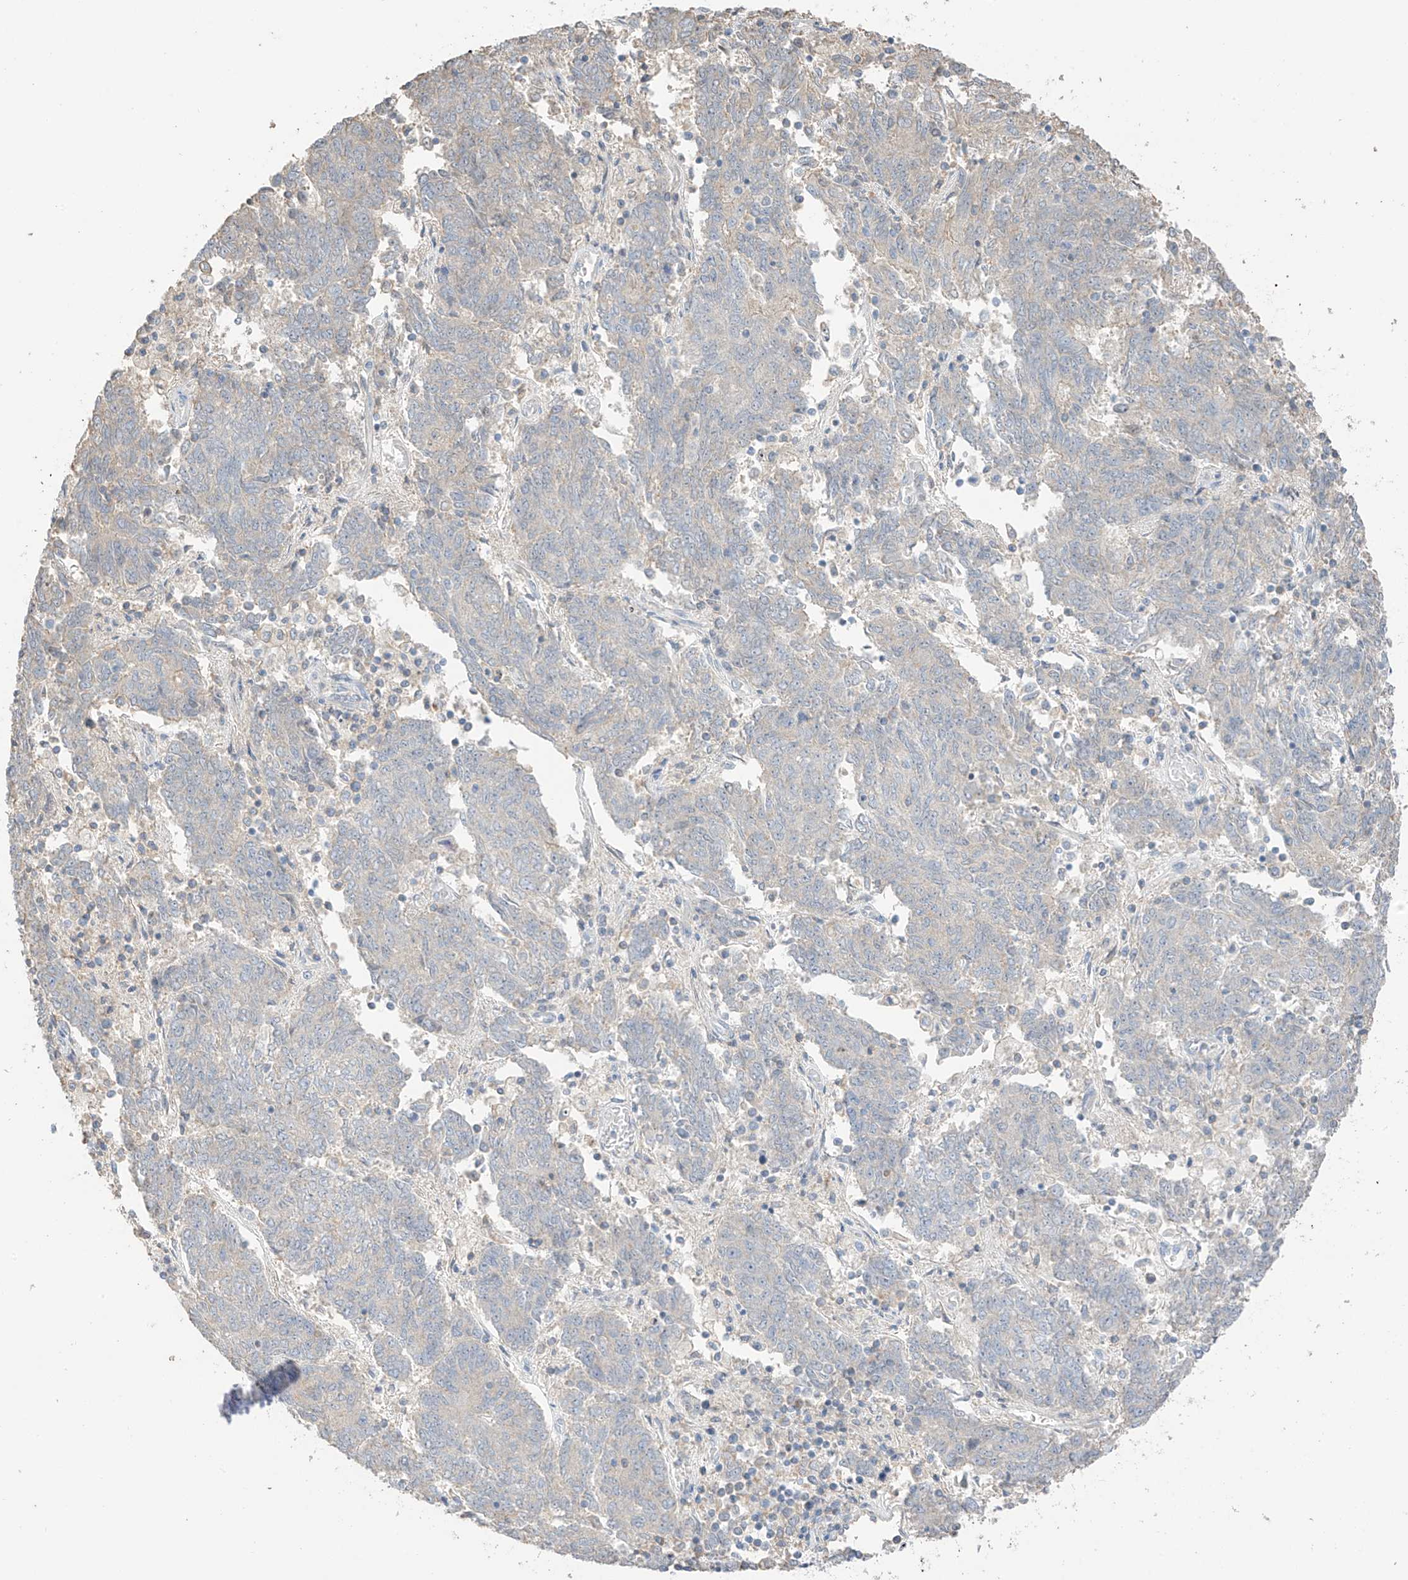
{"staining": {"intensity": "negative", "quantity": "none", "location": "none"}, "tissue": "endometrial cancer", "cell_type": "Tumor cells", "image_type": "cancer", "snomed": [{"axis": "morphology", "description": "Adenocarcinoma, NOS"}, {"axis": "topography", "description": "Endometrium"}], "caption": "An immunohistochemistry micrograph of endometrial adenocarcinoma is shown. There is no staining in tumor cells of endometrial adenocarcinoma.", "gene": "CAPN13", "patient": {"sex": "female", "age": 80}}